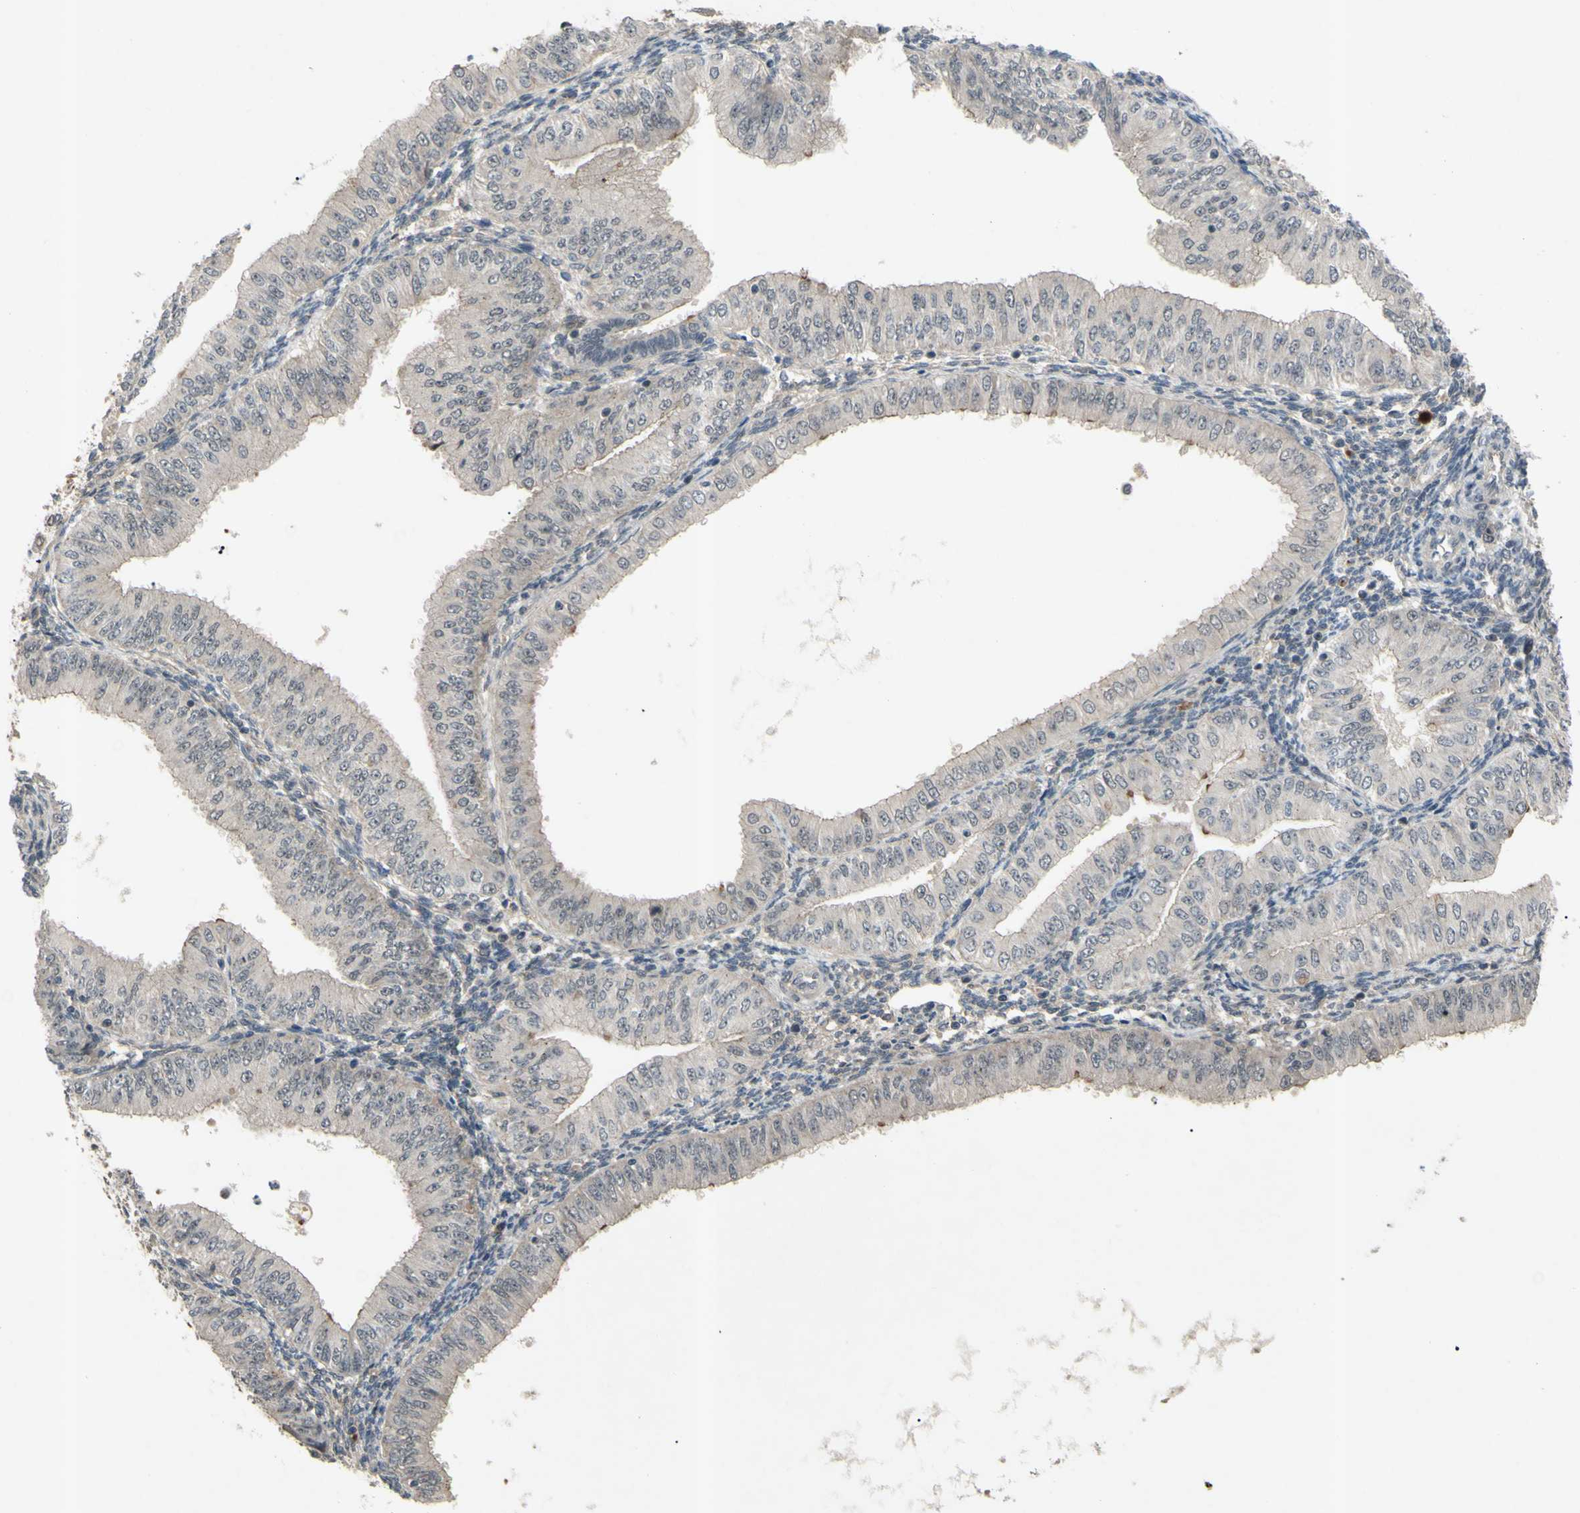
{"staining": {"intensity": "negative", "quantity": "none", "location": "none"}, "tissue": "endometrial cancer", "cell_type": "Tumor cells", "image_type": "cancer", "snomed": [{"axis": "morphology", "description": "Normal tissue, NOS"}, {"axis": "morphology", "description": "Adenocarcinoma, NOS"}, {"axis": "topography", "description": "Endometrium"}], "caption": "Protein analysis of adenocarcinoma (endometrial) shows no significant staining in tumor cells.", "gene": "ALK", "patient": {"sex": "female", "age": 53}}